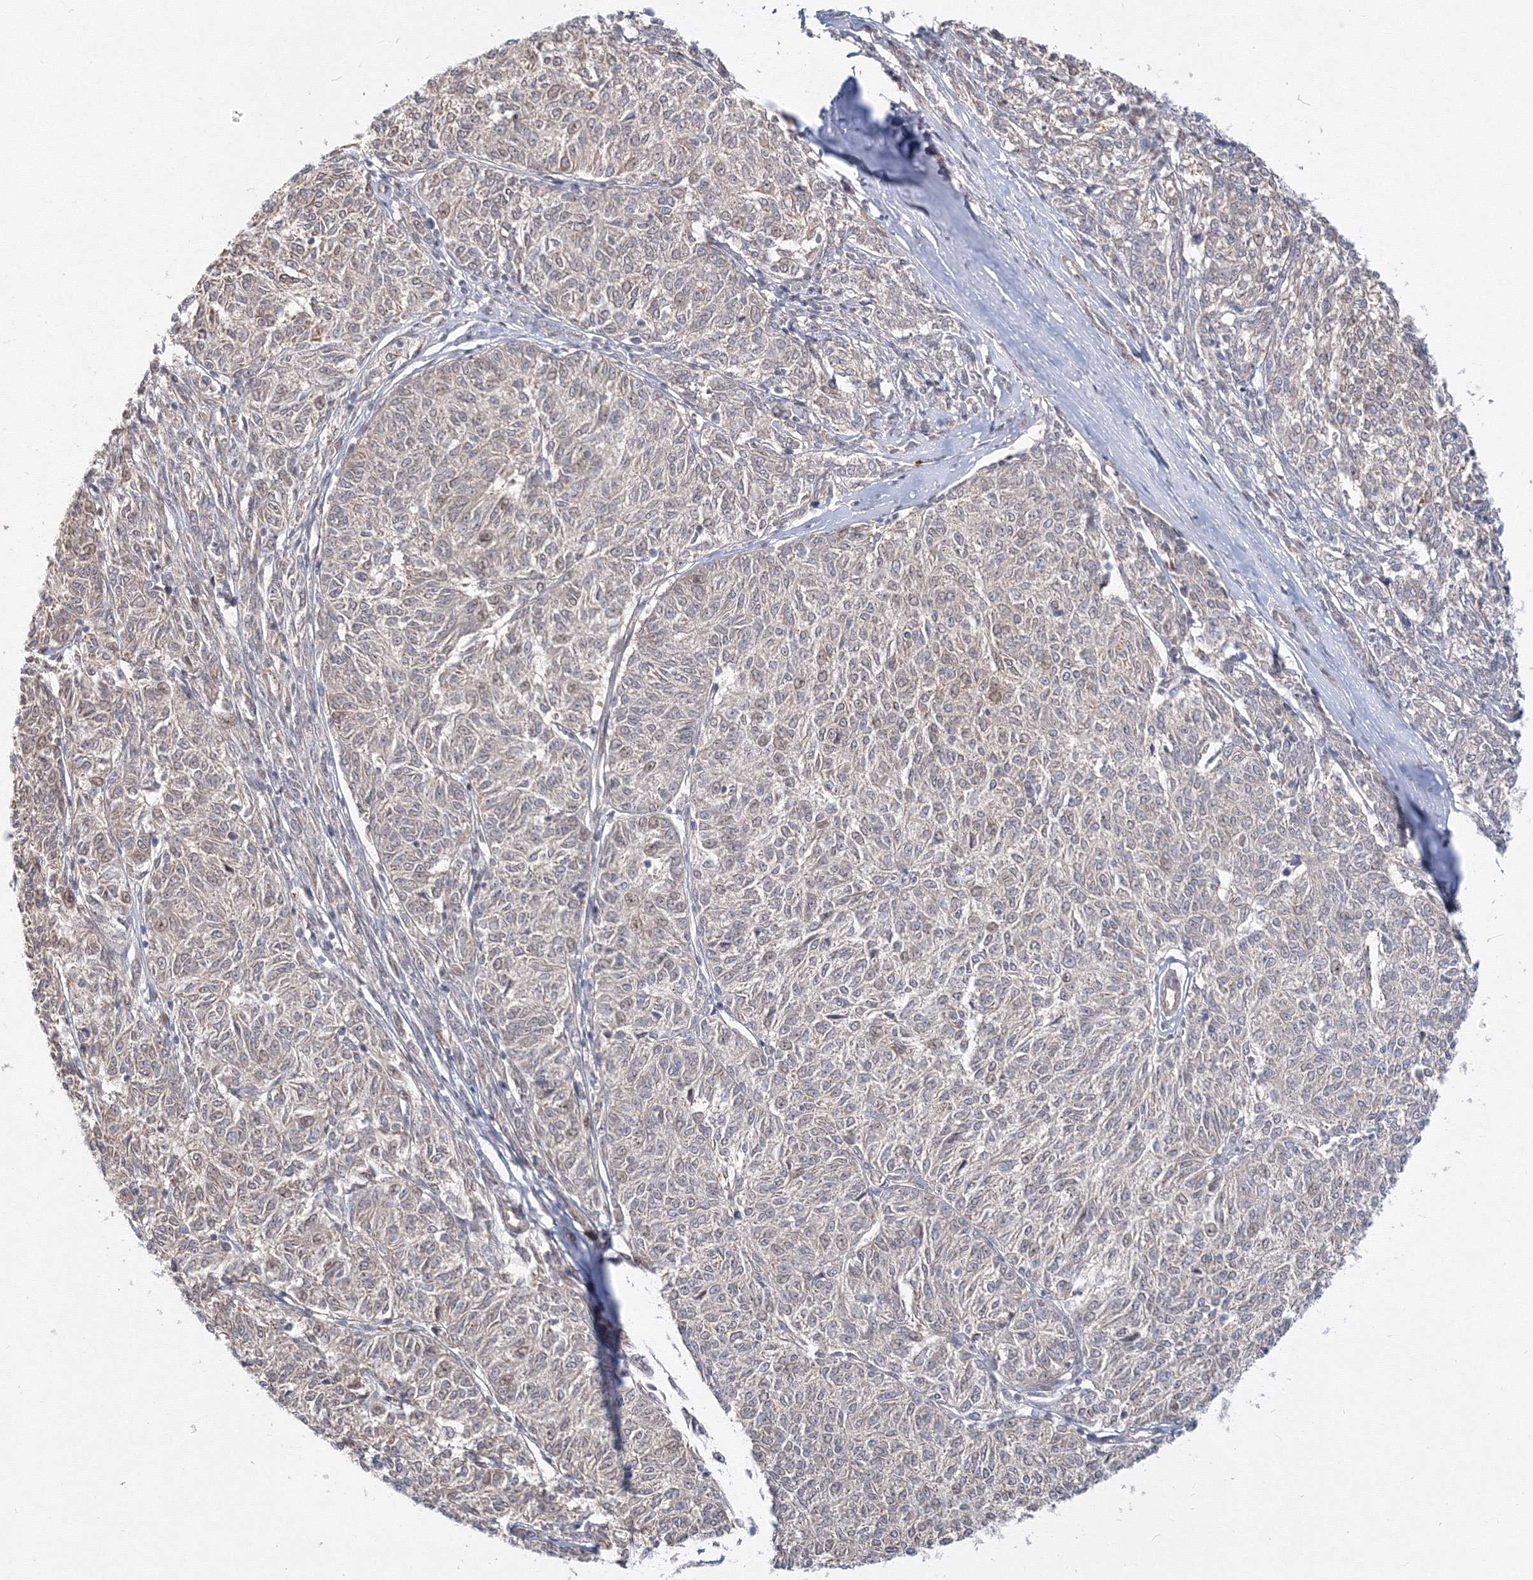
{"staining": {"intensity": "negative", "quantity": "none", "location": "none"}, "tissue": "melanoma", "cell_type": "Tumor cells", "image_type": "cancer", "snomed": [{"axis": "morphology", "description": "Malignant melanoma, NOS"}, {"axis": "topography", "description": "Skin"}], "caption": "Immunohistochemical staining of malignant melanoma reveals no significant expression in tumor cells.", "gene": "ARHGAP21", "patient": {"sex": "female", "age": 72}}